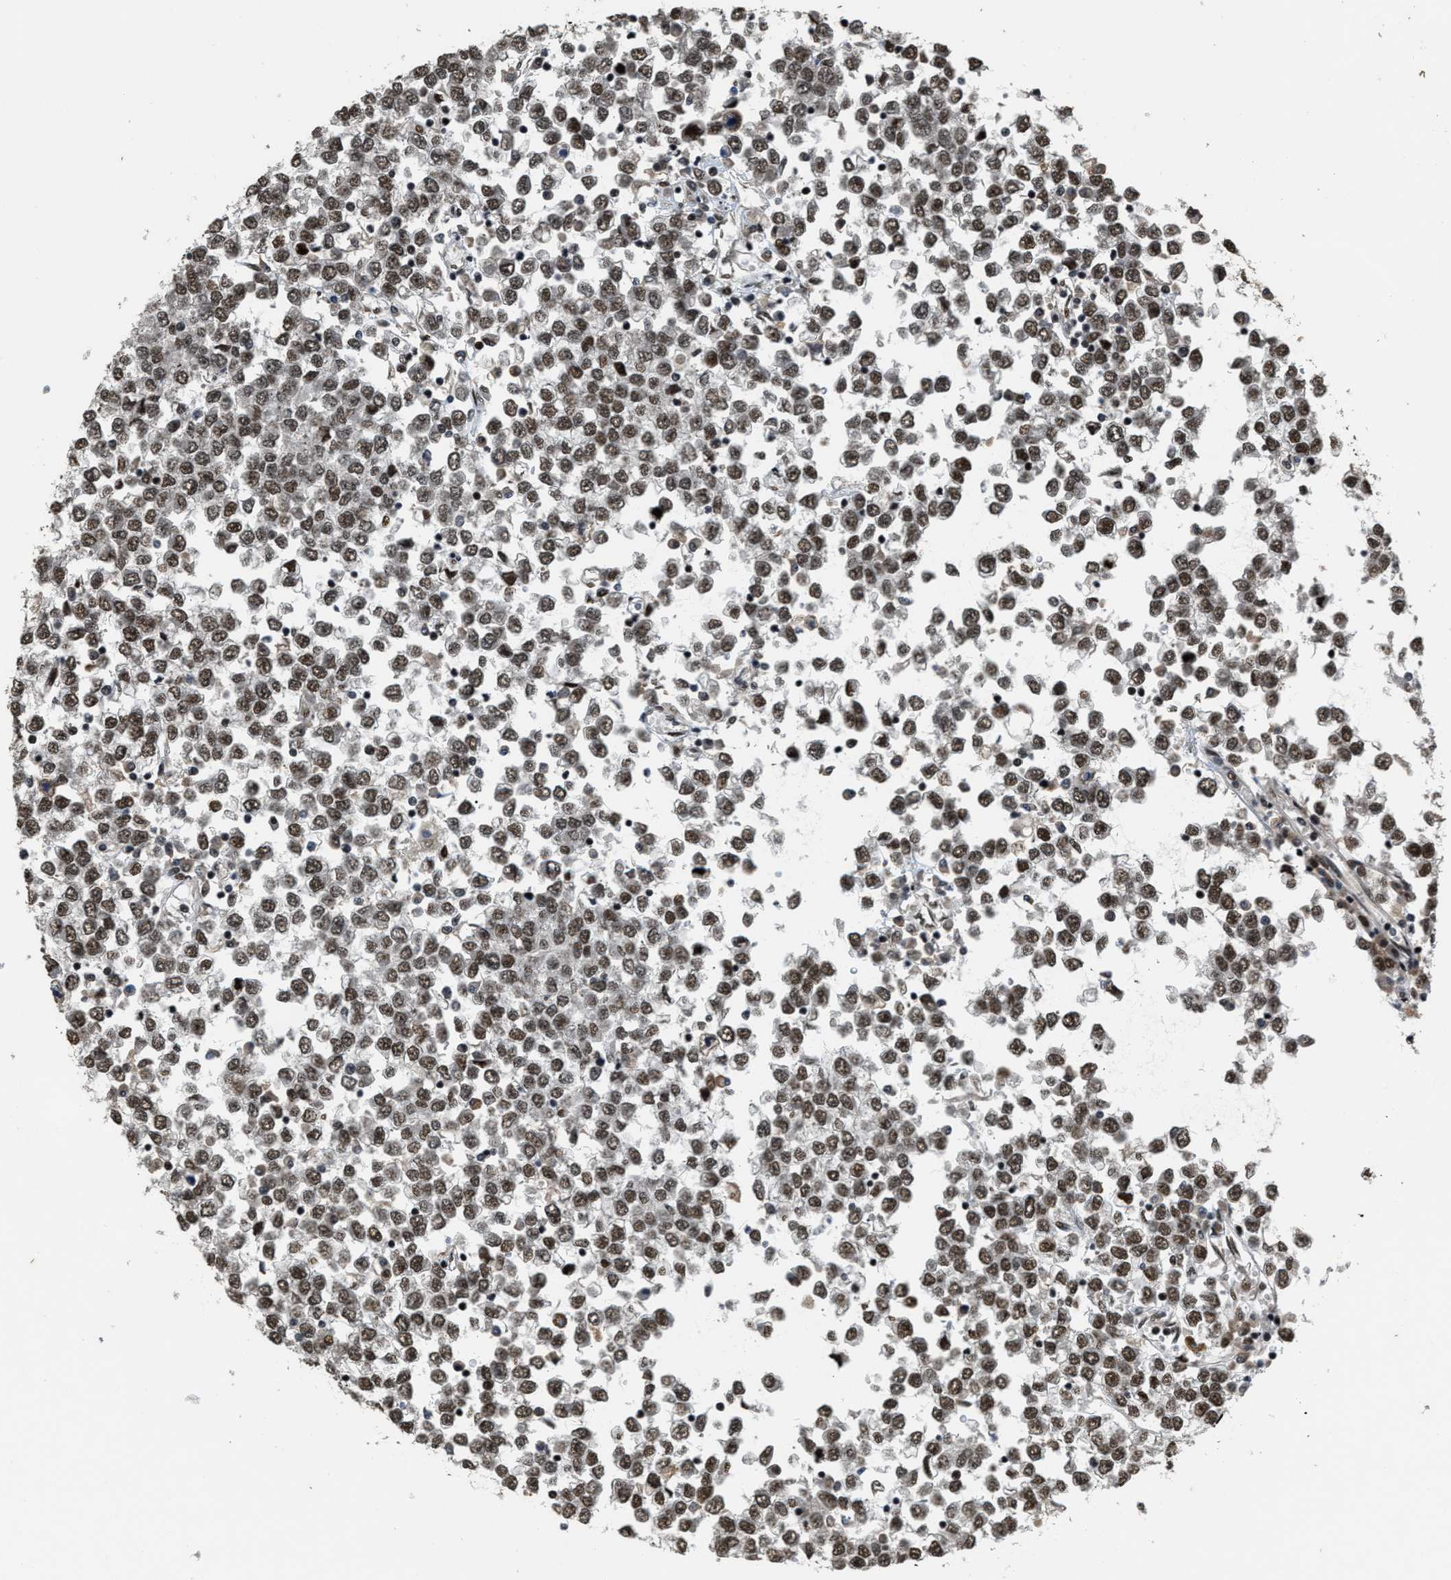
{"staining": {"intensity": "moderate", "quantity": ">75%", "location": "nuclear"}, "tissue": "testis cancer", "cell_type": "Tumor cells", "image_type": "cancer", "snomed": [{"axis": "morphology", "description": "Seminoma, NOS"}, {"axis": "topography", "description": "Testis"}], "caption": "Testis seminoma stained with a brown dye shows moderate nuclear positive expression in about >75% of tumor cells.", "gene": "SERTAD2", "patient": {"sex": "male", "age": 65}}